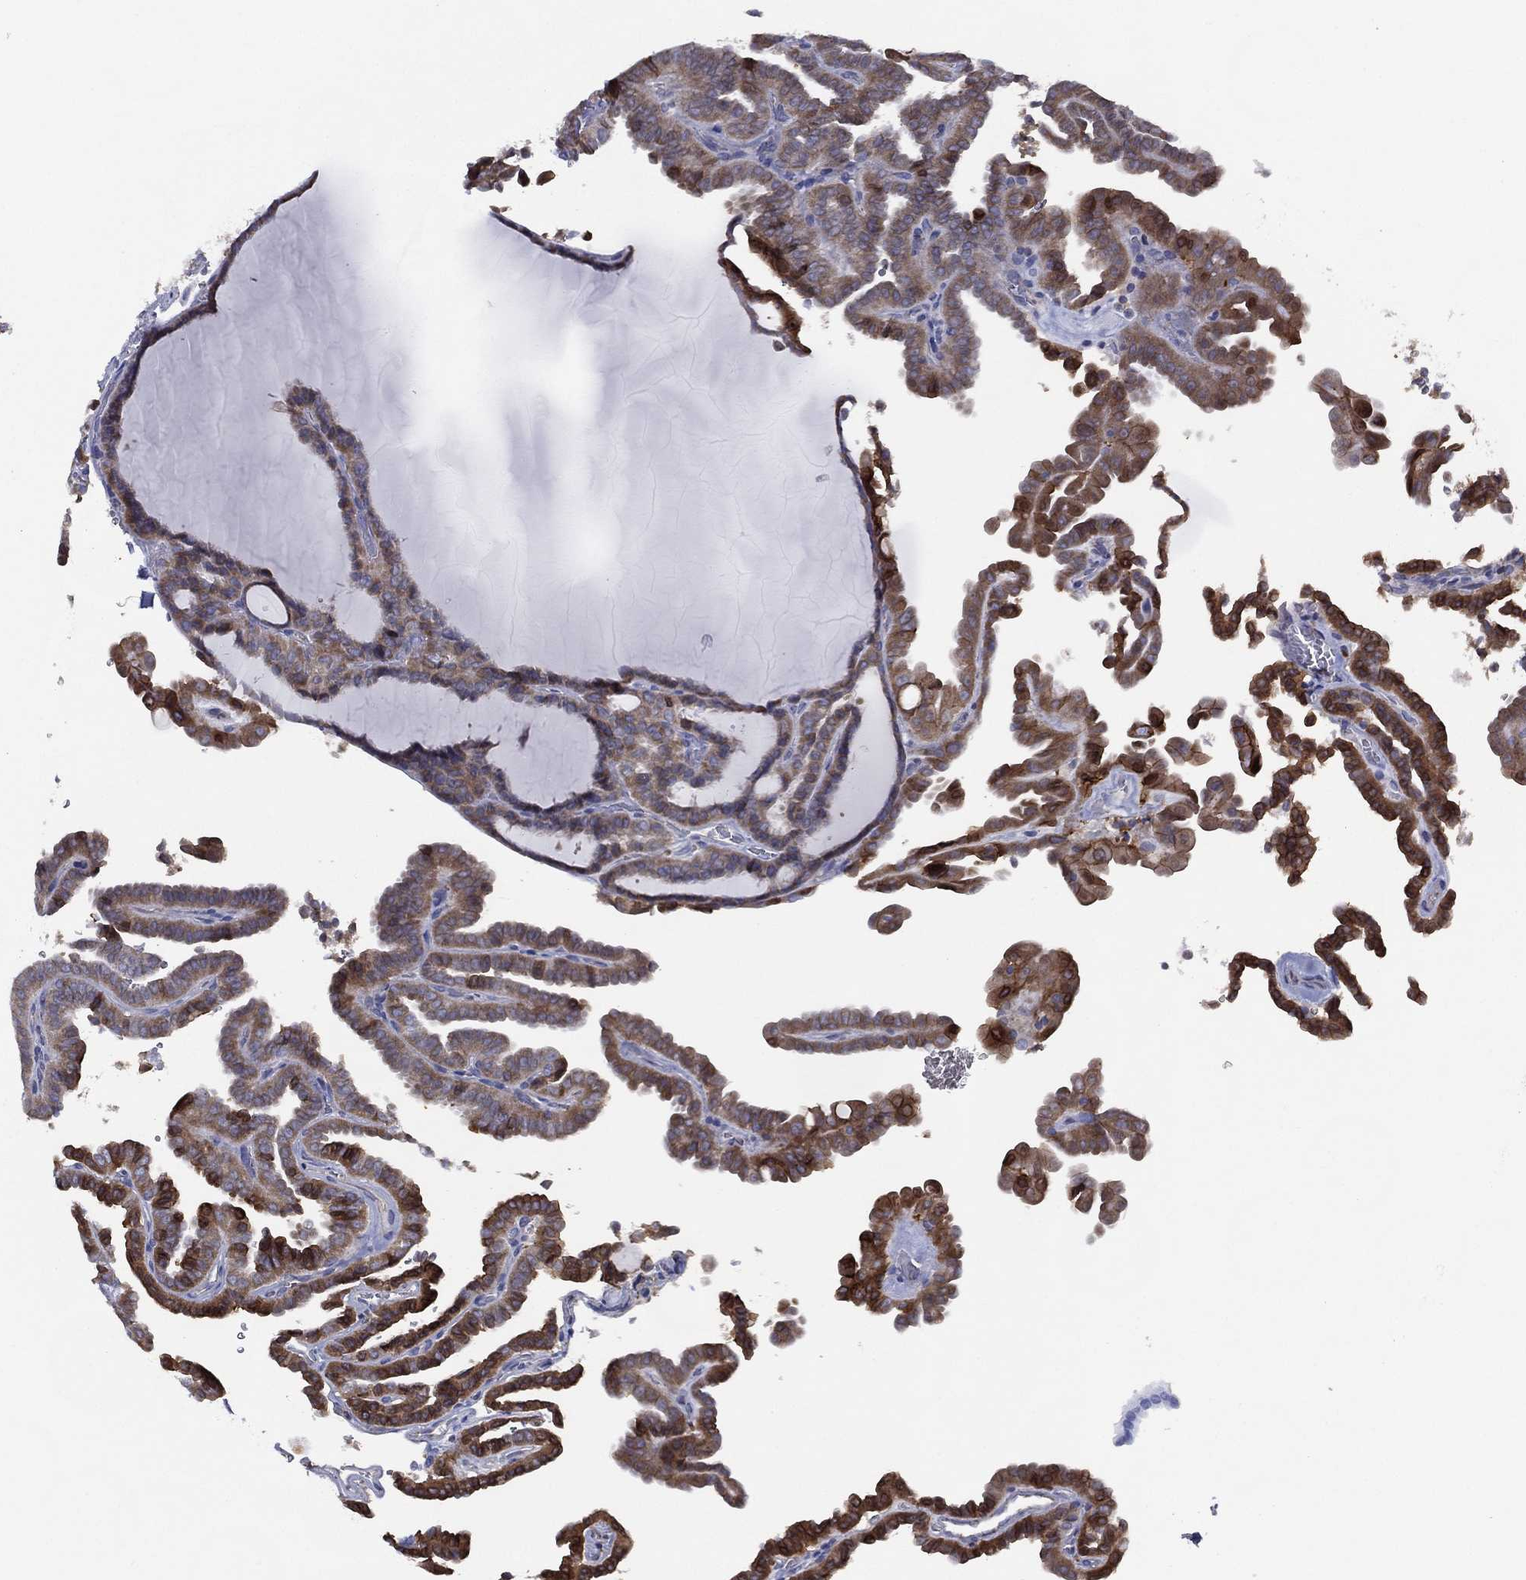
{"staining": {"intensity": "moderate", "quantity": "<25%", "location": "cytoplasmic/membranous"}, "tissue": "thyroid cancer", "cell_type": "Tumor cells", "image_type": "cancer", "snomed": [{"axis": "morphology", "description": "Papillary adenocarcinoma, NOS"}, {"axis": "topography", "description": "Thyroid gland"}], "caption": "Protein staining of thyroid papillary adenocarcinoma tissue demonstrates moderate cytoplasmic/membranous staining in approximately <25% of tumor cells. The staining was performed using DAB, with brown indicating positive protein expression. Nuclei are stained blue with hematoxylin.", "gene": "ZNF223", "patient": {"sex": "female", "age": 39}}